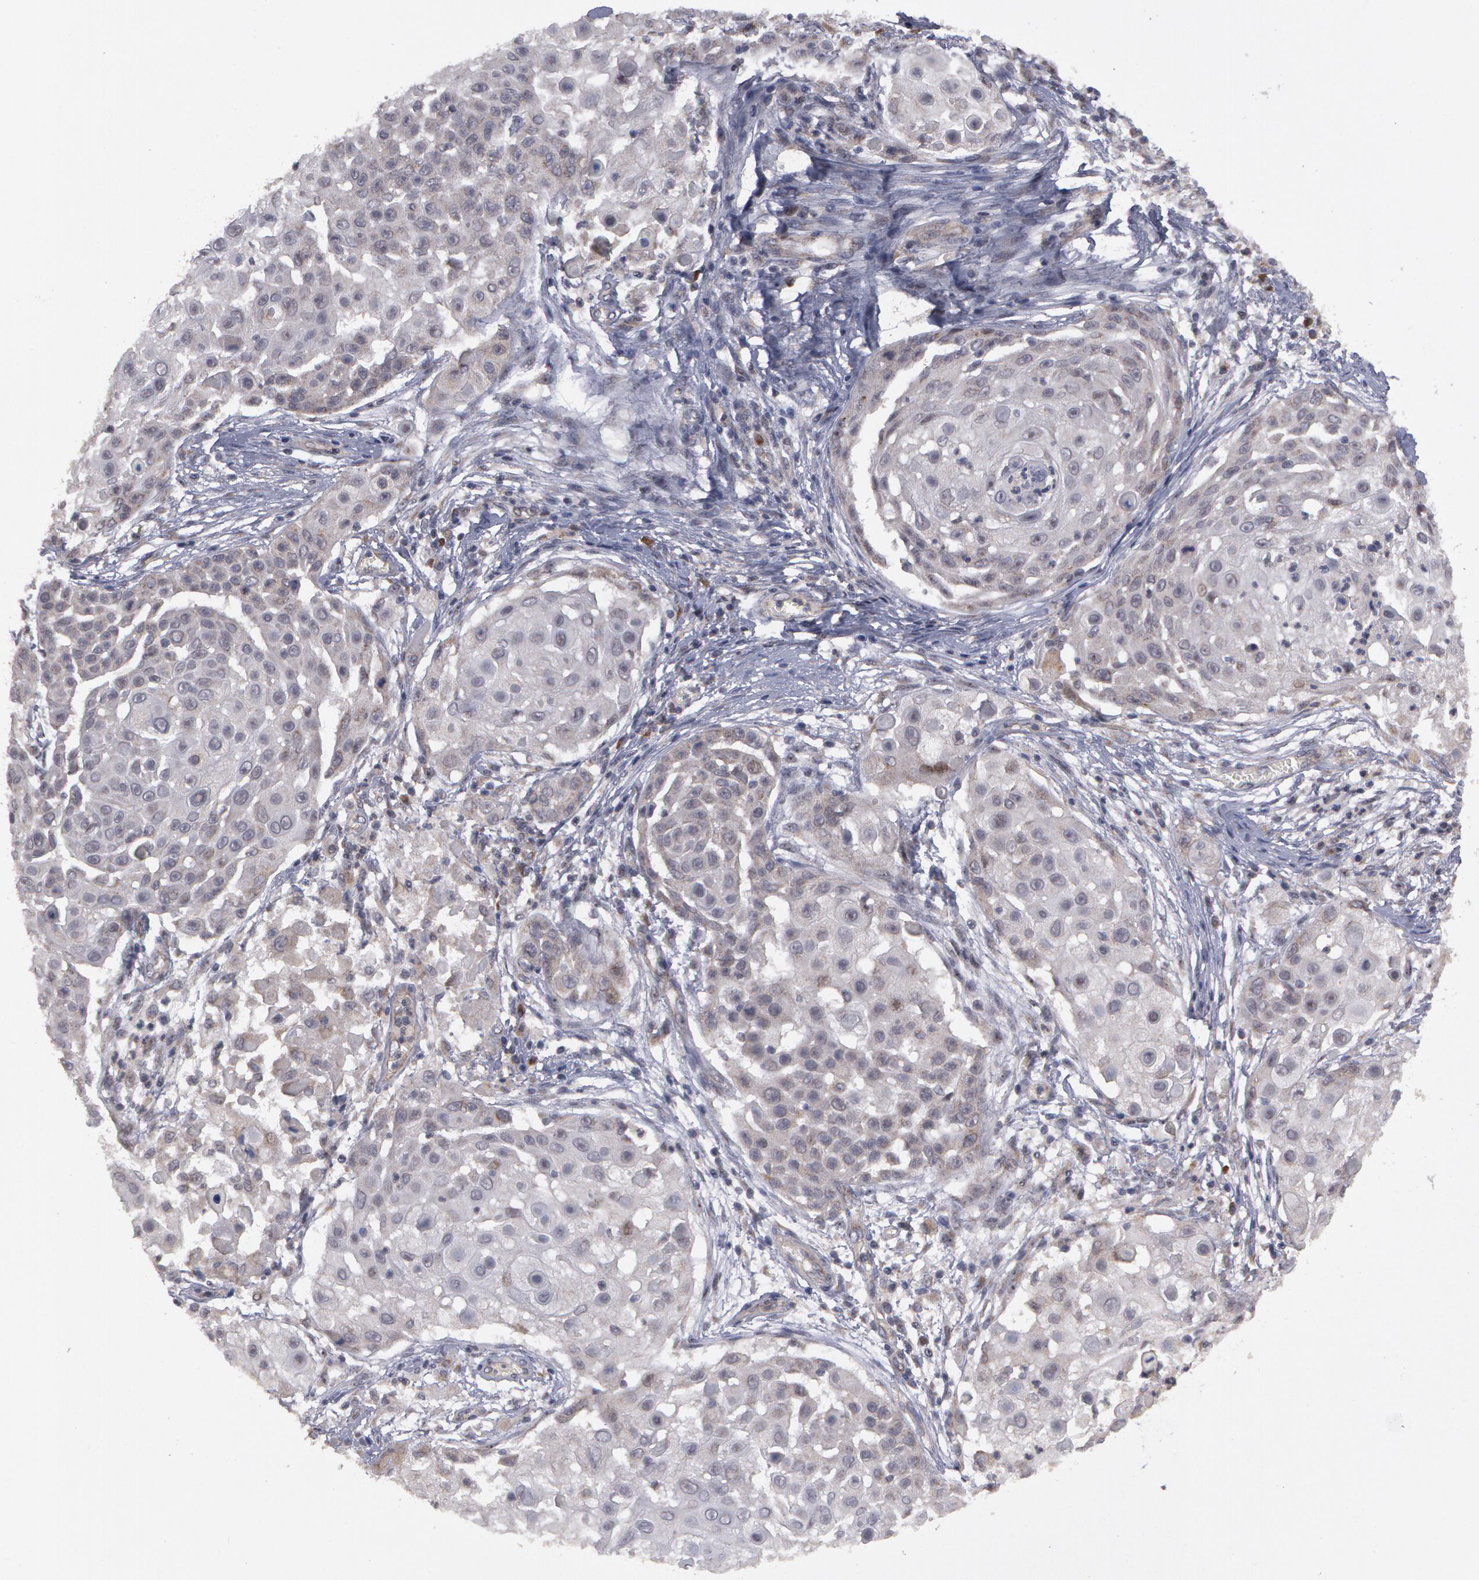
{"staining": {"intensity": "negative", "quantity": "none", "location": "none"}, "tissue": "skin cancer", "cell_type": "Tumor cells", "image_type": "cancer", "snomed": [{"axis": "morphology", "description": "Squamous cell carcinoma, NOS"}, {"axis": "topography", "description": "Skin"}], "caption": "A high-resolution histopathology image shows immunohistochemistry staining of skin cancer (squamous cell carcinoma), which exhibits no significant staining in tumor cells.", "gene": "STX5", "patient": {"sex": "female", "age": 57}}